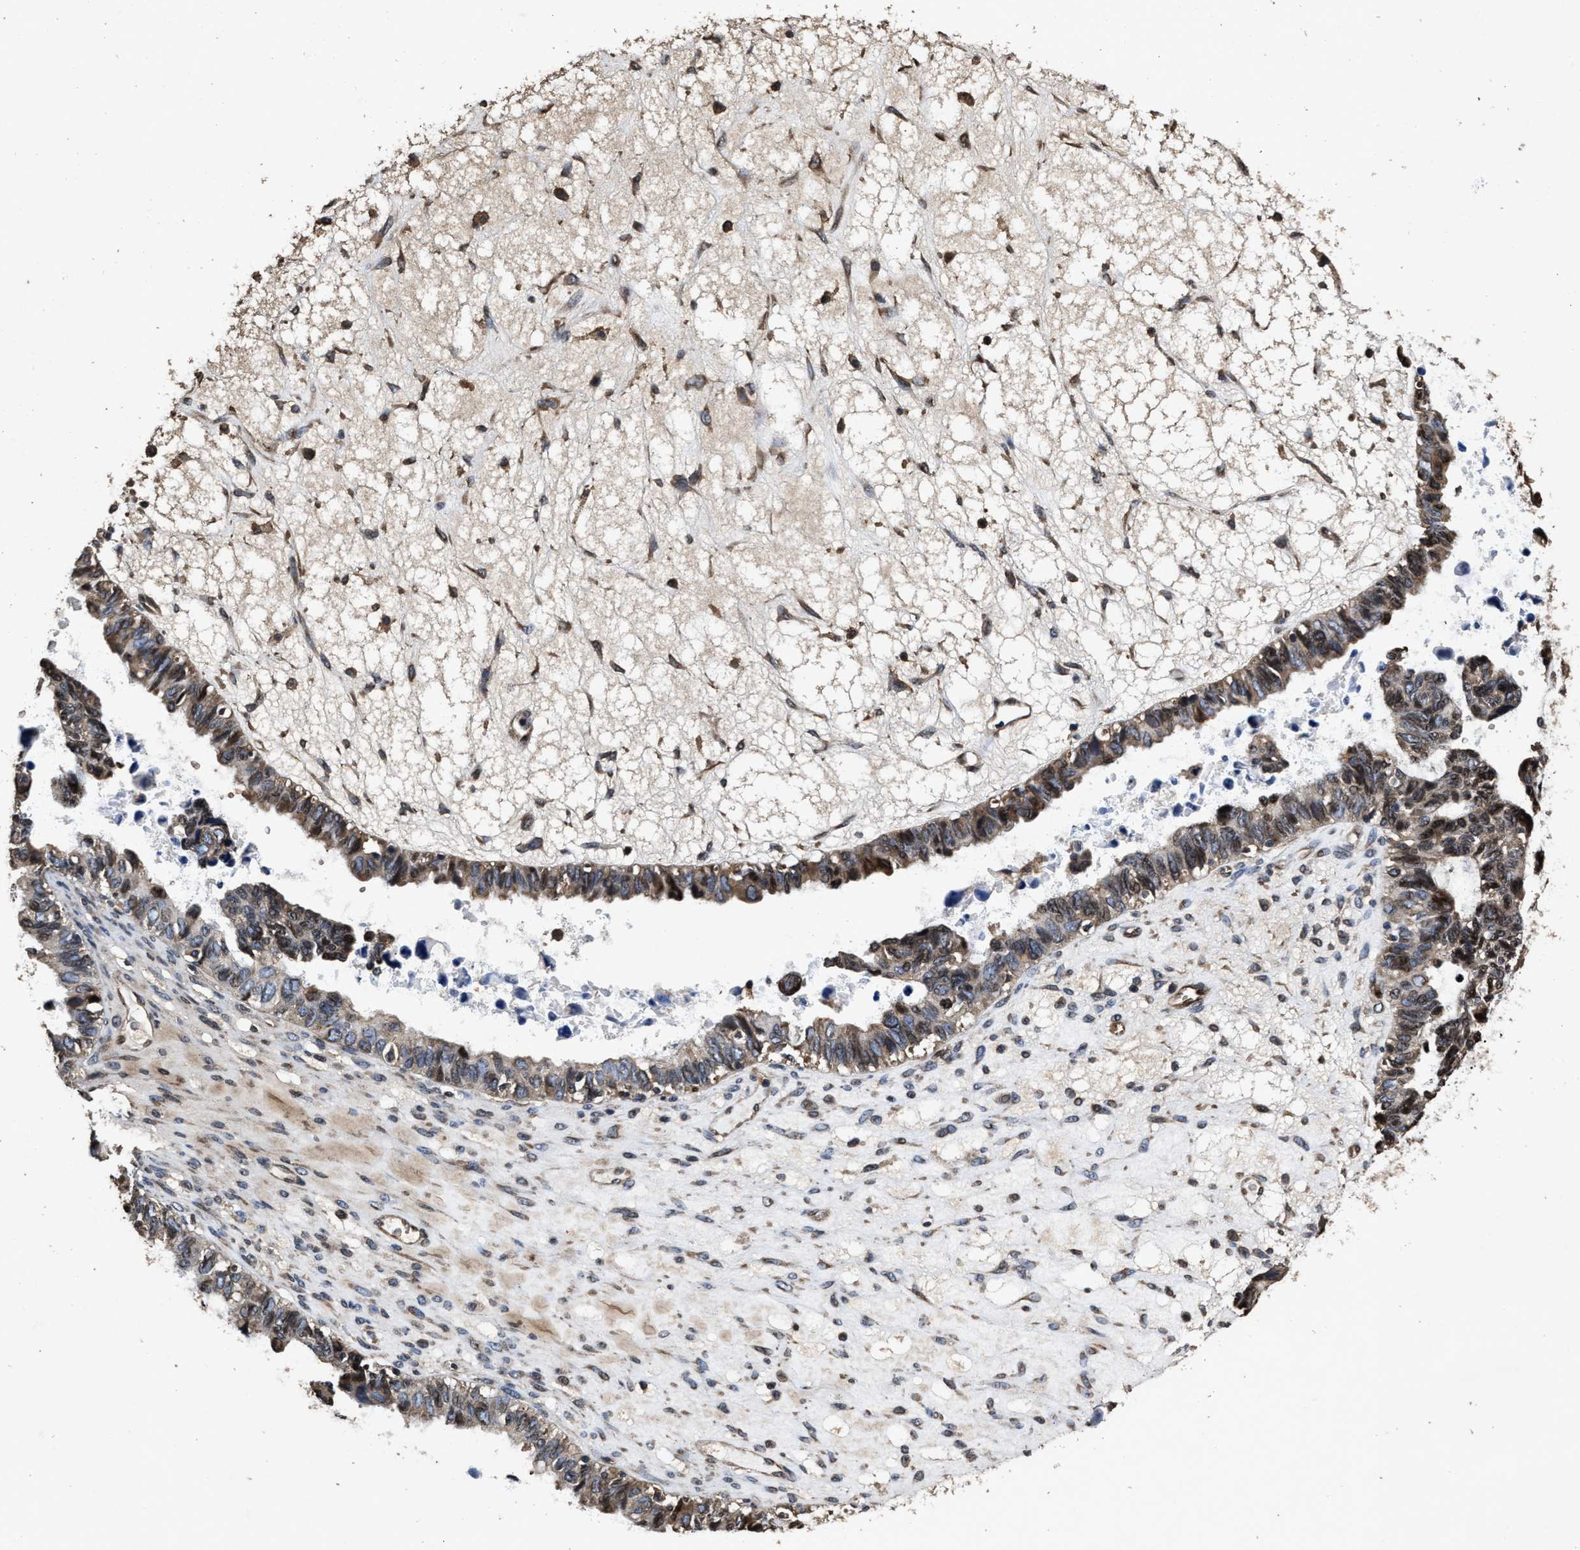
{"staining": {"intensity": "weak", "quantity": "25%-75%", "location": "cytoplasmic/membranous,nuclear"}, "tissue": "ovarian cancer", "cell_type": "Tumor cells", "image_type": "cancer", "snomed": [{"axis": "morphology", "description": "Cystadenocarcinoma, serous, NOS"}, {"axis": "topography", "description": "Ovary"}], "caption": "High-magnification brightfield microscopy of serous cystadenocarcinoma (ovarian) stained with DAB (brown) and counterstained with hematoxylin (blue). tumor cells exhibit weak cytoplasmic/membranous and nuclear staining is seen in about25%-75% of cells.", "gene": "ACCS", "patient": {"sex": "female", "age": 79}}